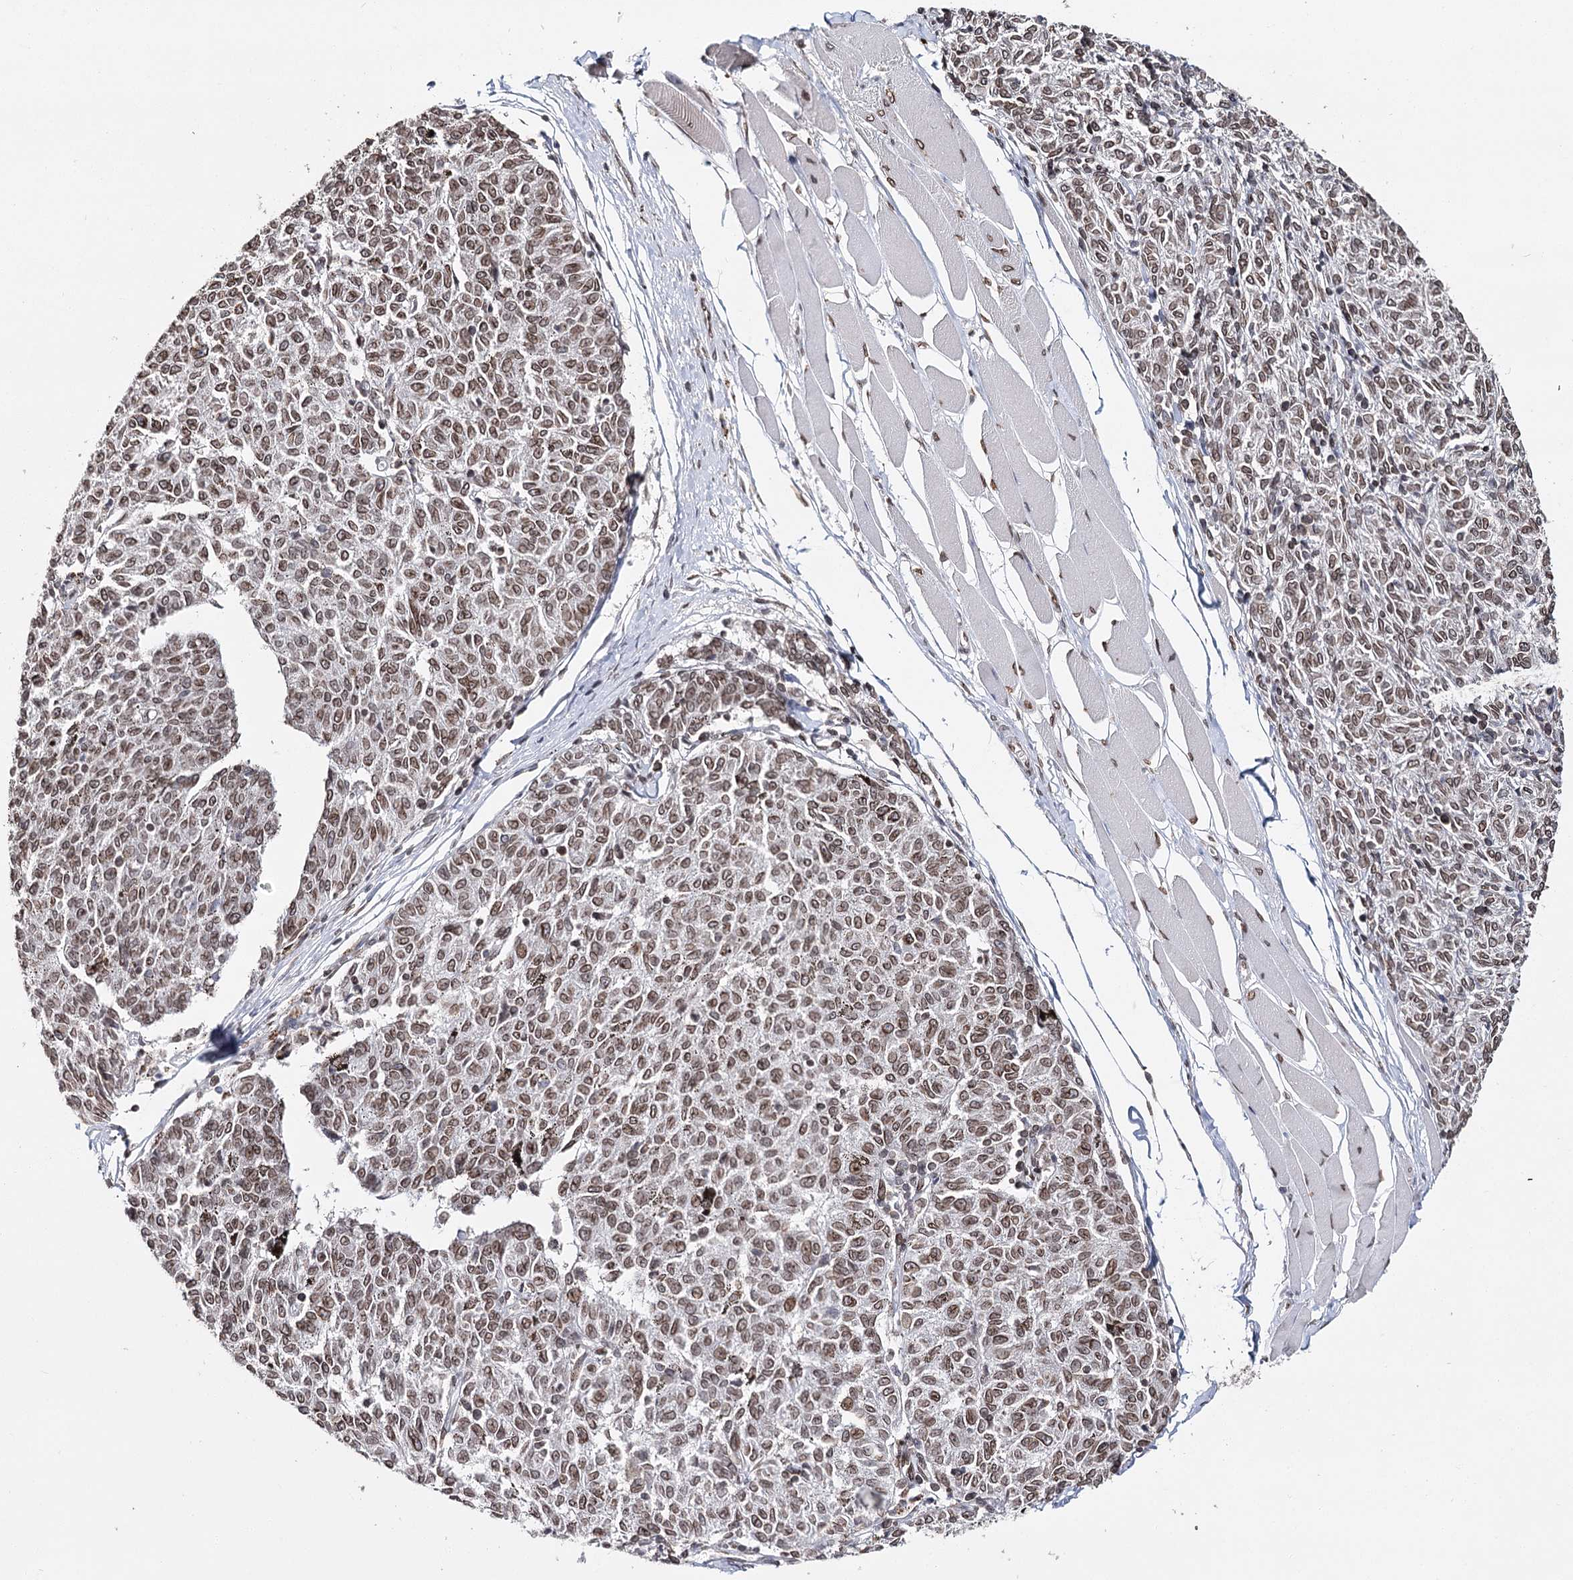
{"staining": {"intensity": "moderate", "quantity": ">75%", "location": "cytoplasmic/membranous,nuclear"}, "tissue": "melanoma", "cell_type": "Tumor cells", "image_type": "cancer", "snomed": [{"axis": "morphology", "description": "Malignant melanoma, NOS"}, {"axis": "topography", "description": "Skin"}], "caption": "Protein expression analysis of melanoma reveals moderate cytoplasmic/membranous and nuclear staining in approximately >75% of tumor cells.", "gene": "KIAA0930", "patient": {"sex": "female", "age": 72}}